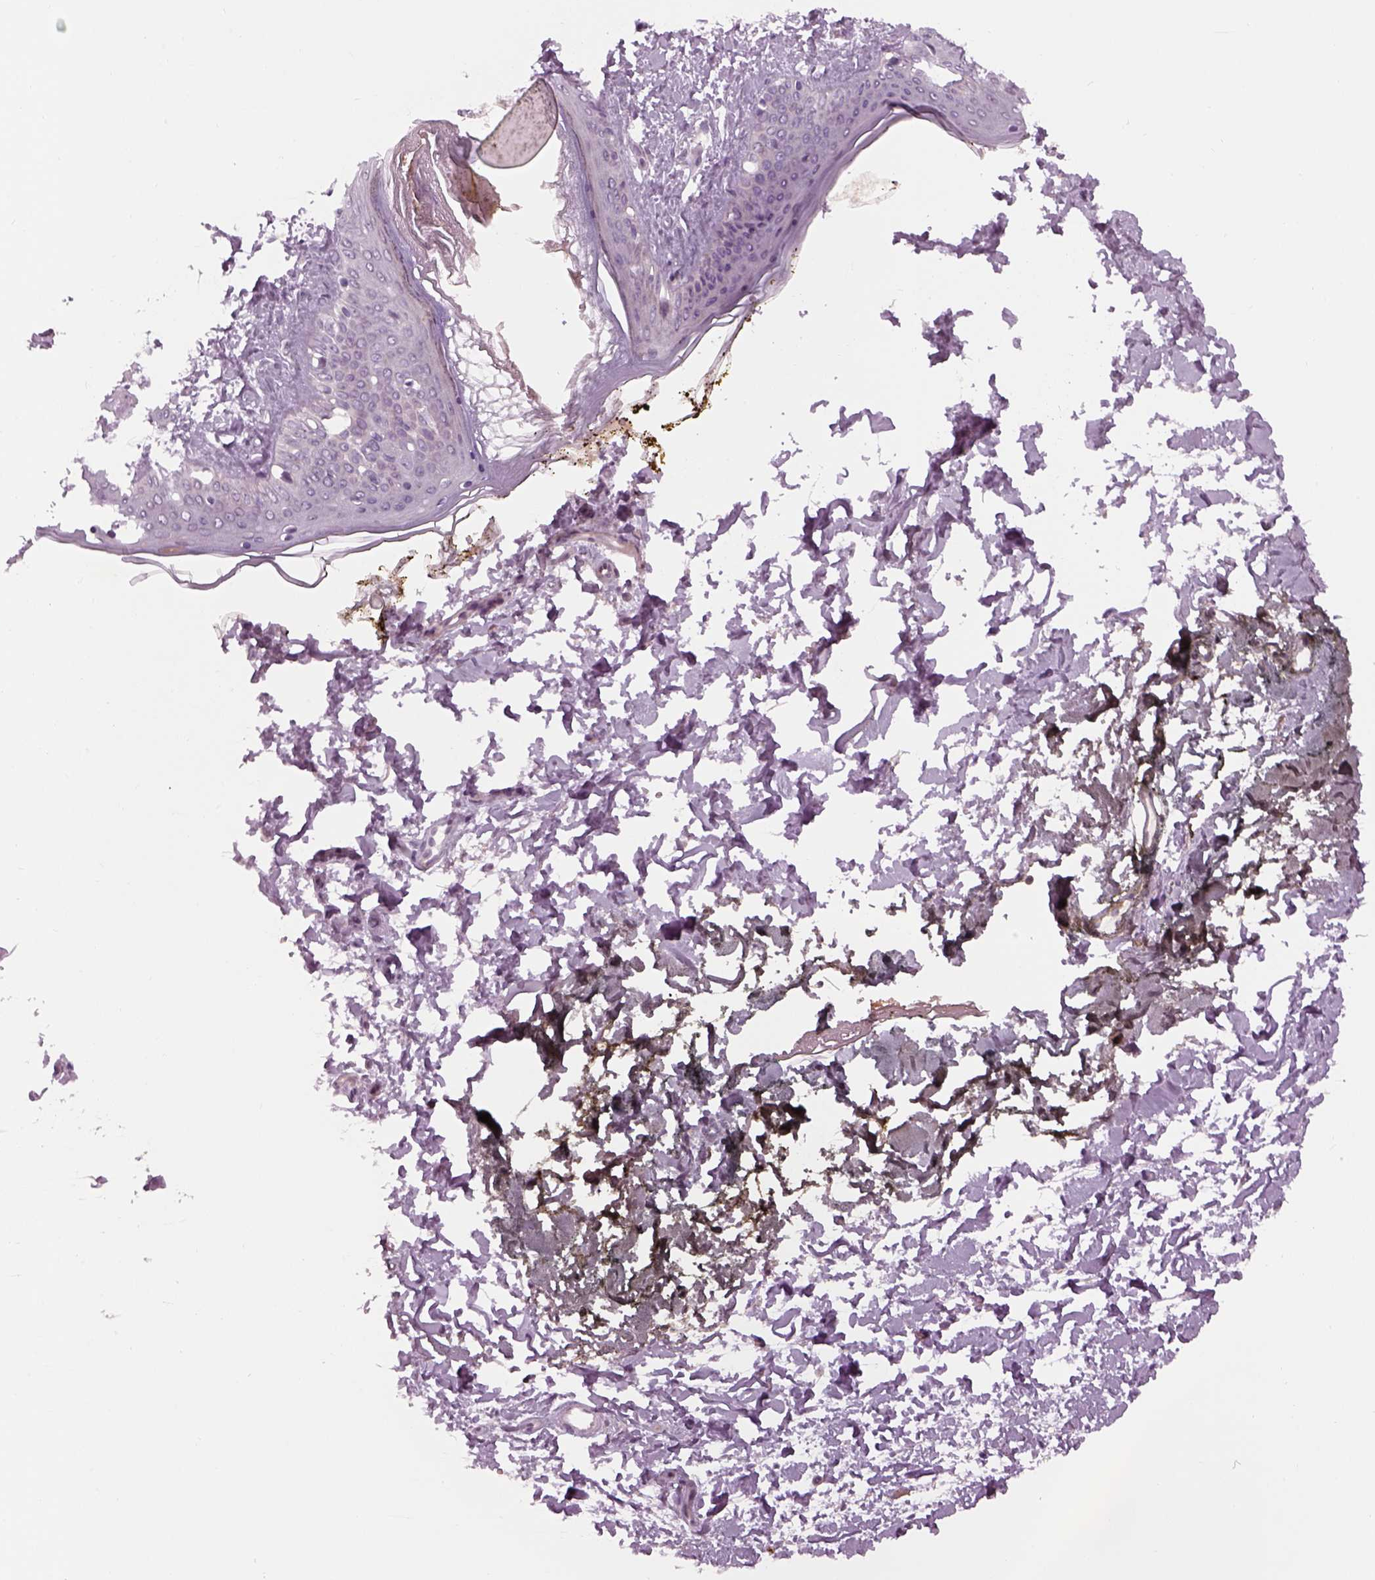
{"staining": {"intensity": "negative", "quantity": "none", "location": "none"}, "tissue": "skin", "cell_type": "Fibroblasts", "image_type": "normal", "snomed": [{"axis": "morphology", "description": "Normal tissue, NOS"}, {"axis": "topography", "description": "Skin"}], "caption": "Fibroblasts are negative for protein expression in normal human skin. Nuclei are stained in blue.", "gene": "LRRIQ3", "patient": {"sex": "female", "age": 34}}